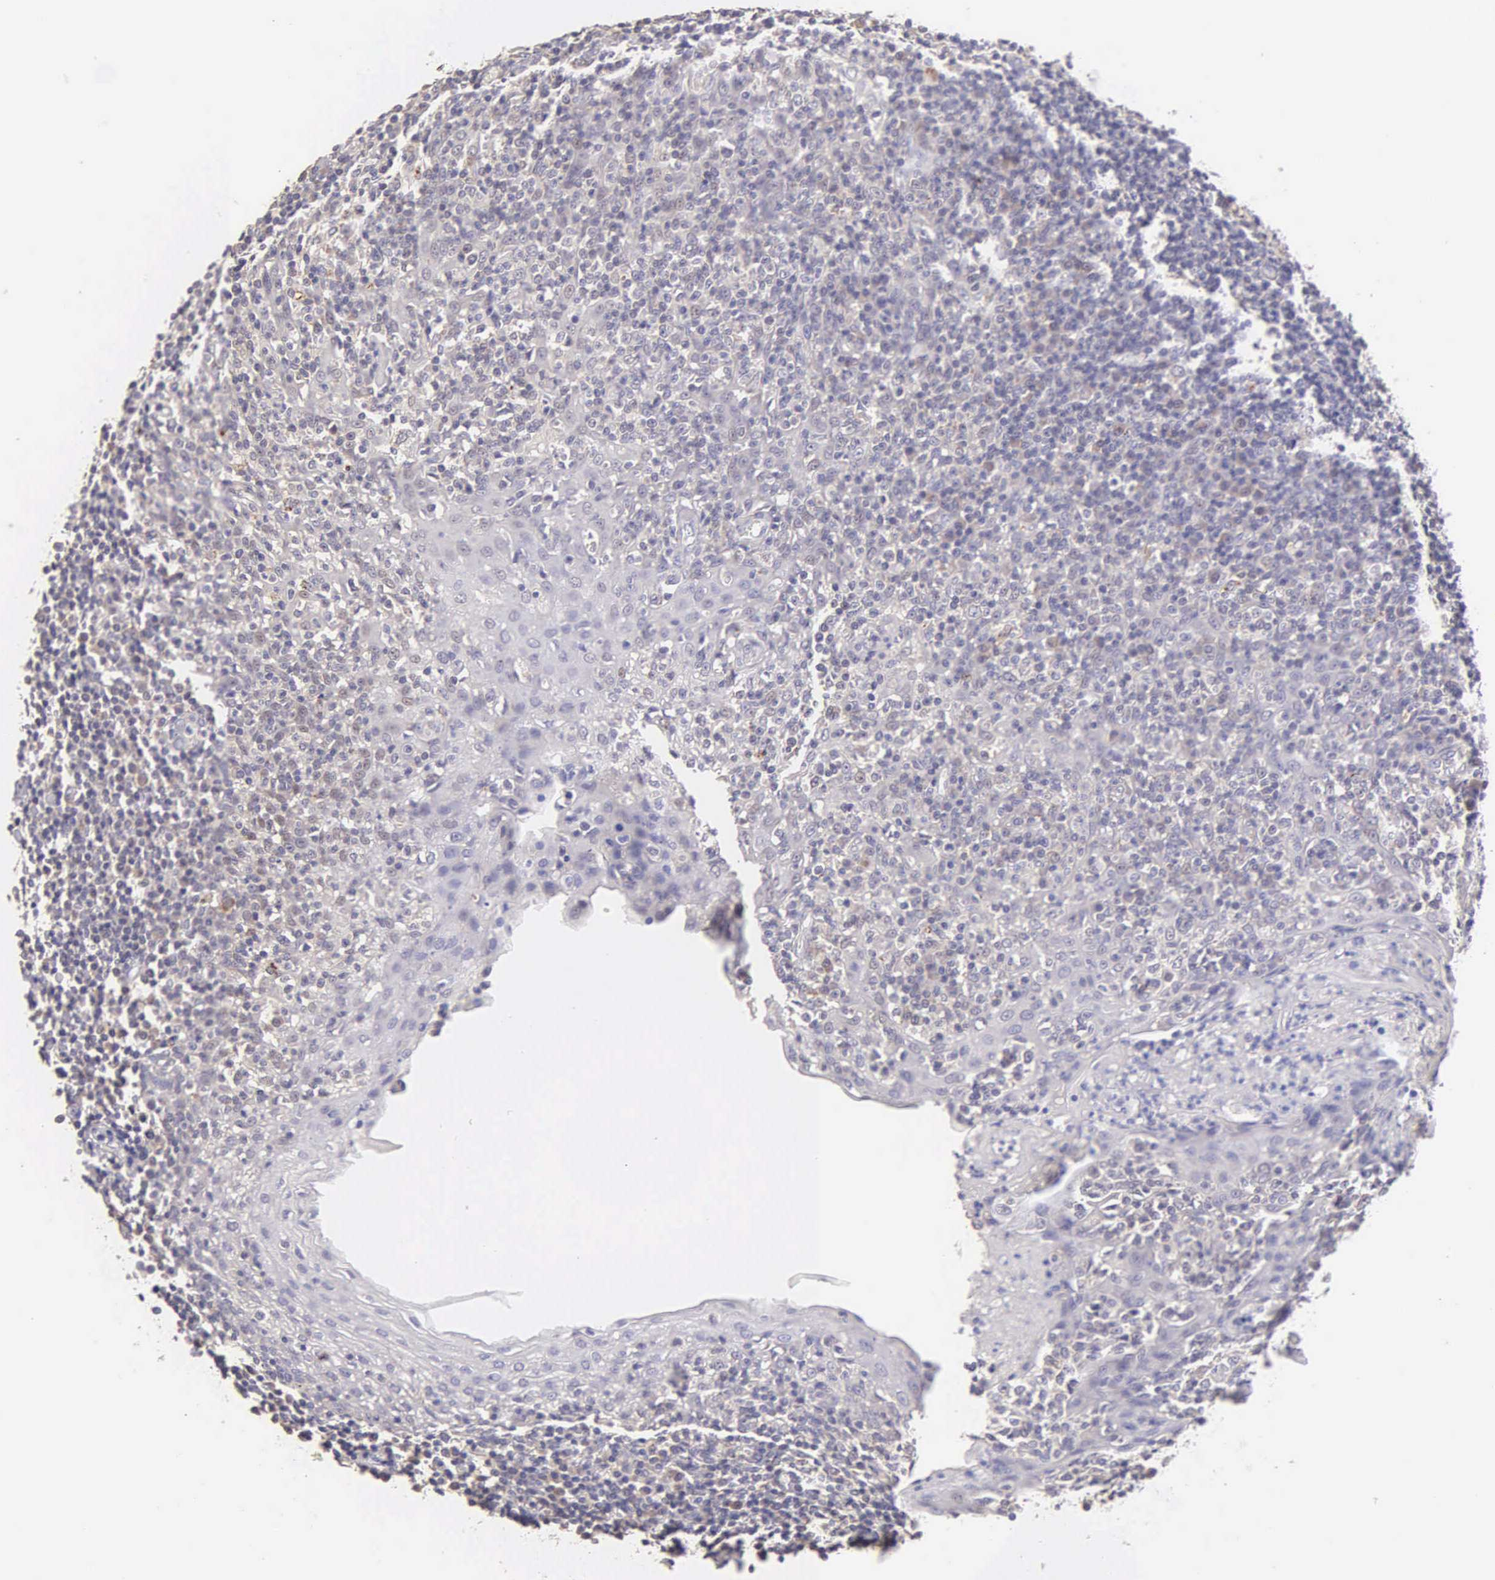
{"staining": {"intensity": "negative", "quantity": "none", "location": "none"}, "tissue": "tonsil", "cell_type": "Germinal center cells", "image_type": "normal", "snomed": [{"axis": "morphology", "description": "Normal tissue, NOS"}, {"axis": "topography", "description": "Tonsil"}], "caption": "A high-resolution micrograph shows immunohistochemistry (IHC) staining of normal tonsil, which reveals no significant expression in germinal center cells. The staining is performed using DAB brown chromogen with nuclei counter-stained in using hematoxylin.", "gene": "ESR1", "patient": {"sex": "male", "age": 6}}